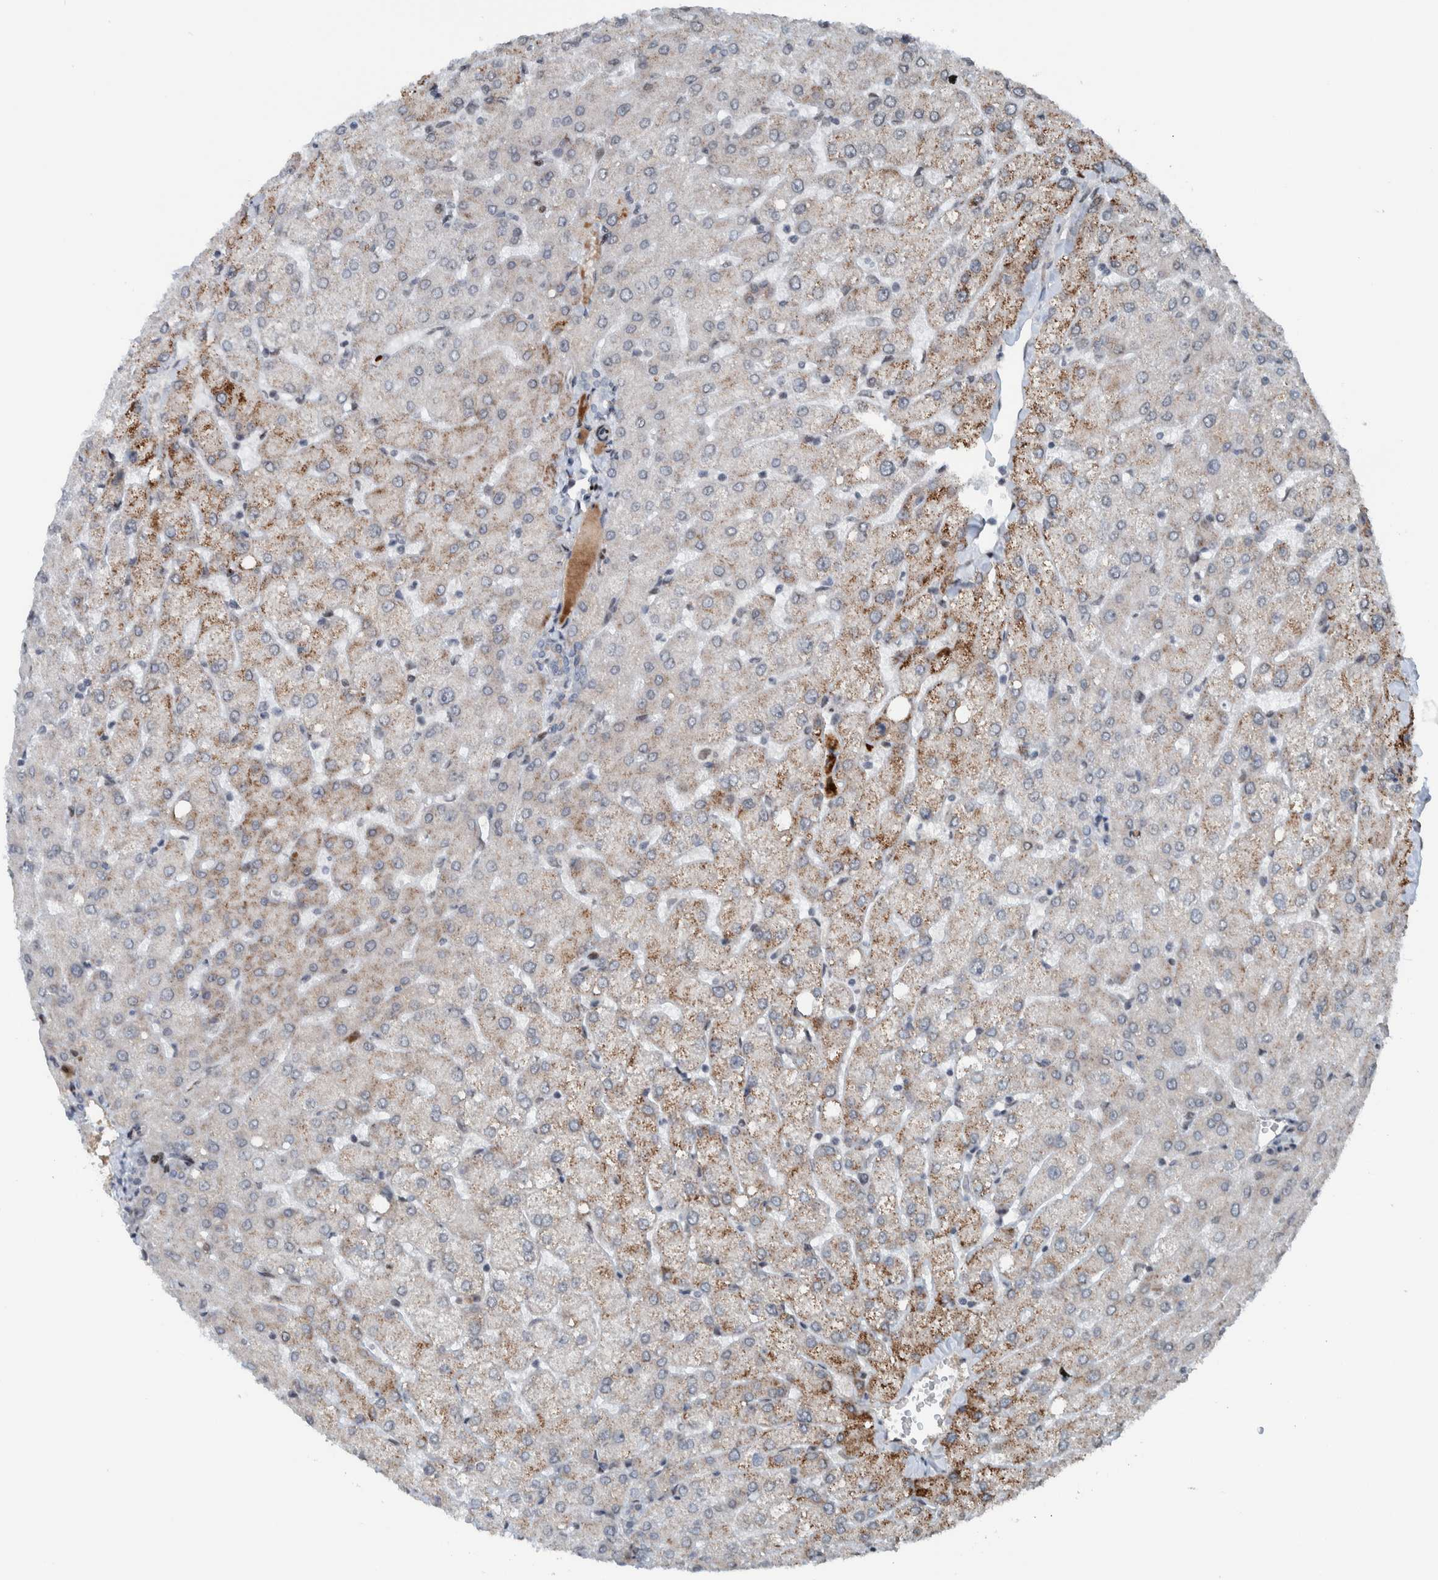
{"staining": {"intensity": "negative", "quantity": "none", "location": "none"}, "tissue": "liver", "cell_type": "Cholangiocytes", "image_type": "normal", "snomed": [{"axis": "morphology", "description": "Normal tissue, NOS"}, {"axis": "topography", "description": "Liver"}], "caption": "Normal liver was stained to show a protein in brown. There is no significant expression in cholangiocytes. (DAB (3,3'-diaminobenzidine) IHC, high magnification).", "gene": "ZNF366", "patient": {"sex": "female", "age": 54}}